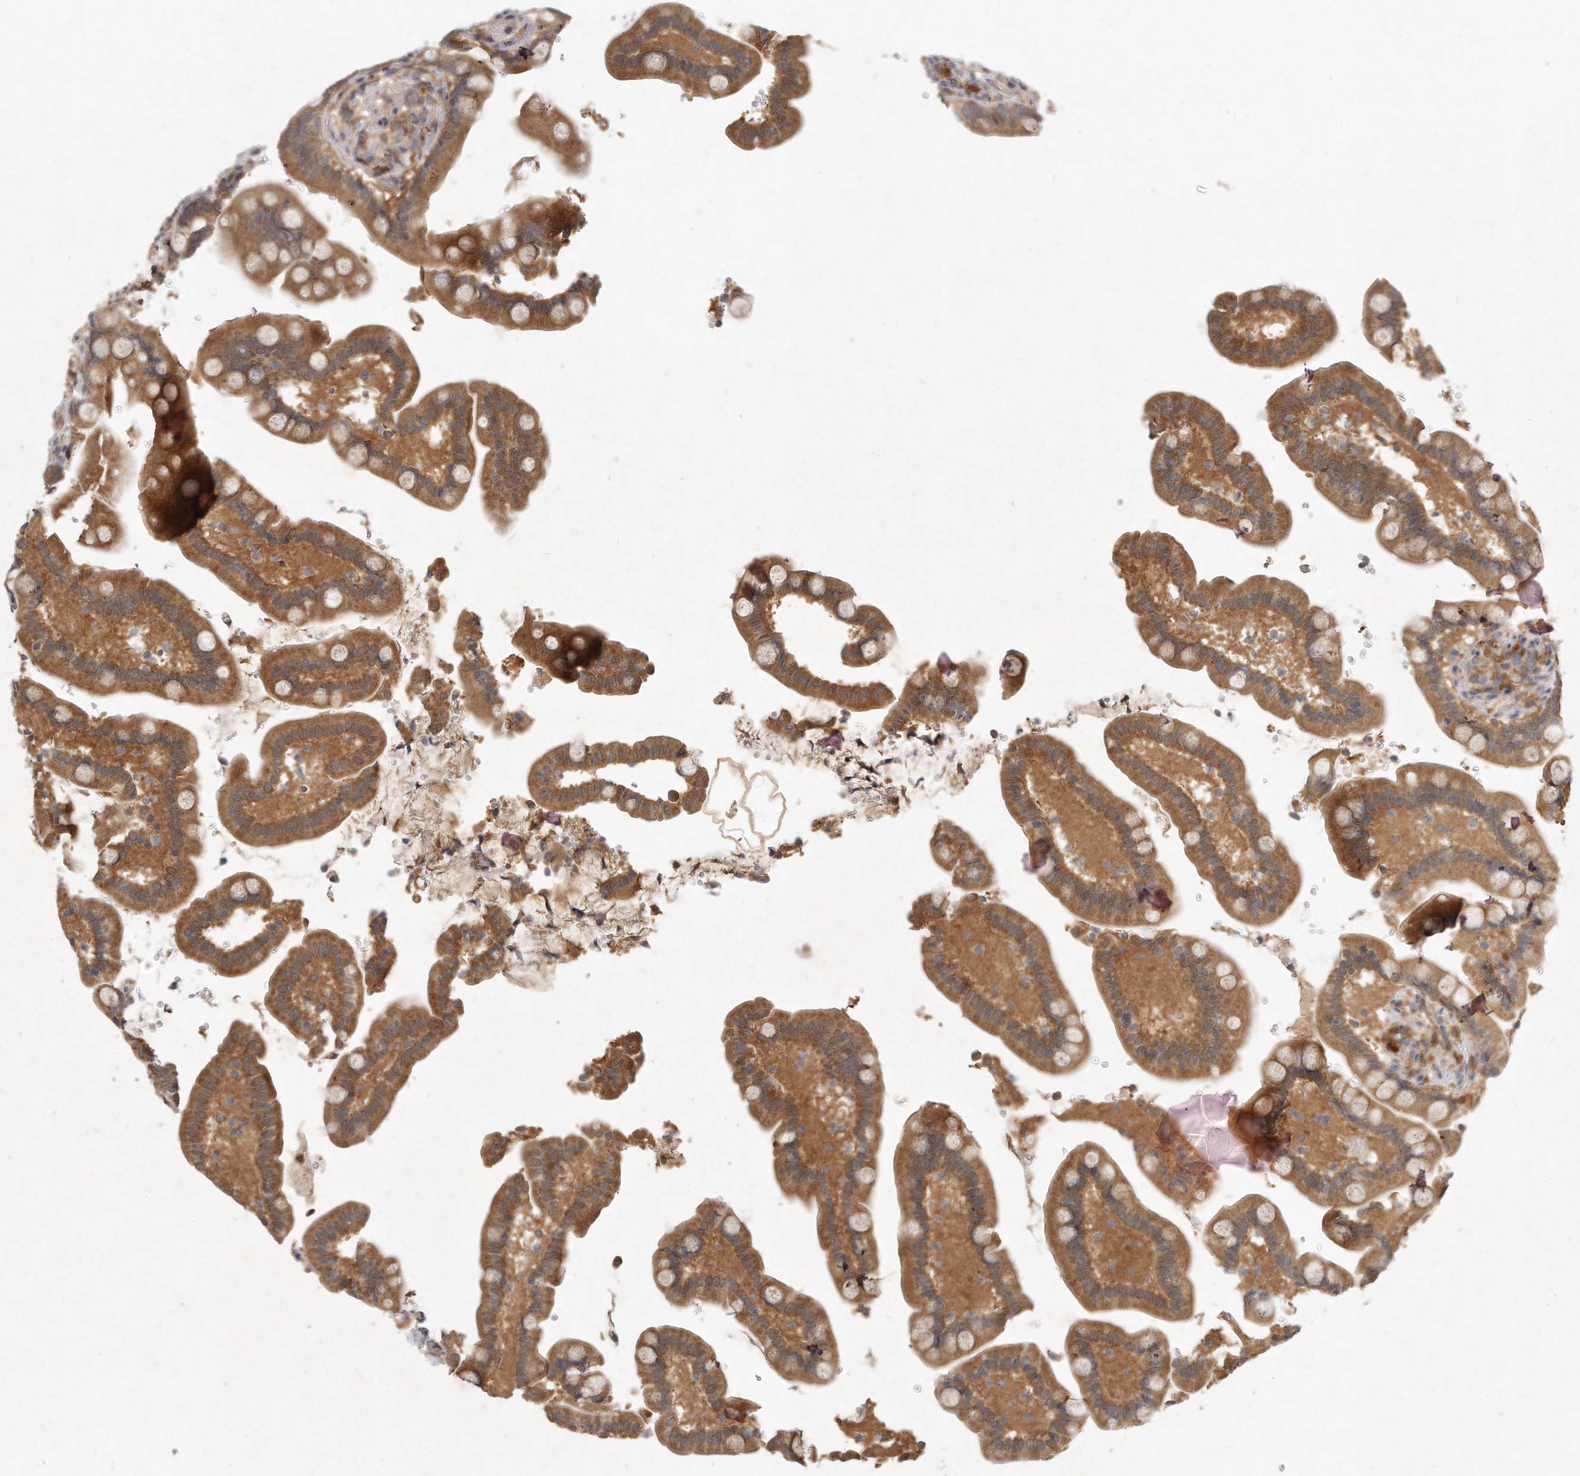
{"staining": {"intensity": "weak", "quantity": "25%-75%", "location": "cytoplasmic/membranous"}, "tissue": "colon", "cell_type": "Endothelial cells", "image_type": "normal", "snomed": [{"axis": "morphology", "description": "Normal tissue, NOS"}, {"axis": "topography", "description": "Smooth muscle"}, {"axis": "topography", "description": "Colon"}], "caption": "Protein staining of normal colon shows weak cytoplasmic/membranous positivity in approximately 25%-75% of endothelial cells.", "gene": "LGALS8", "patient": {"sex": "male", "age": 73}}